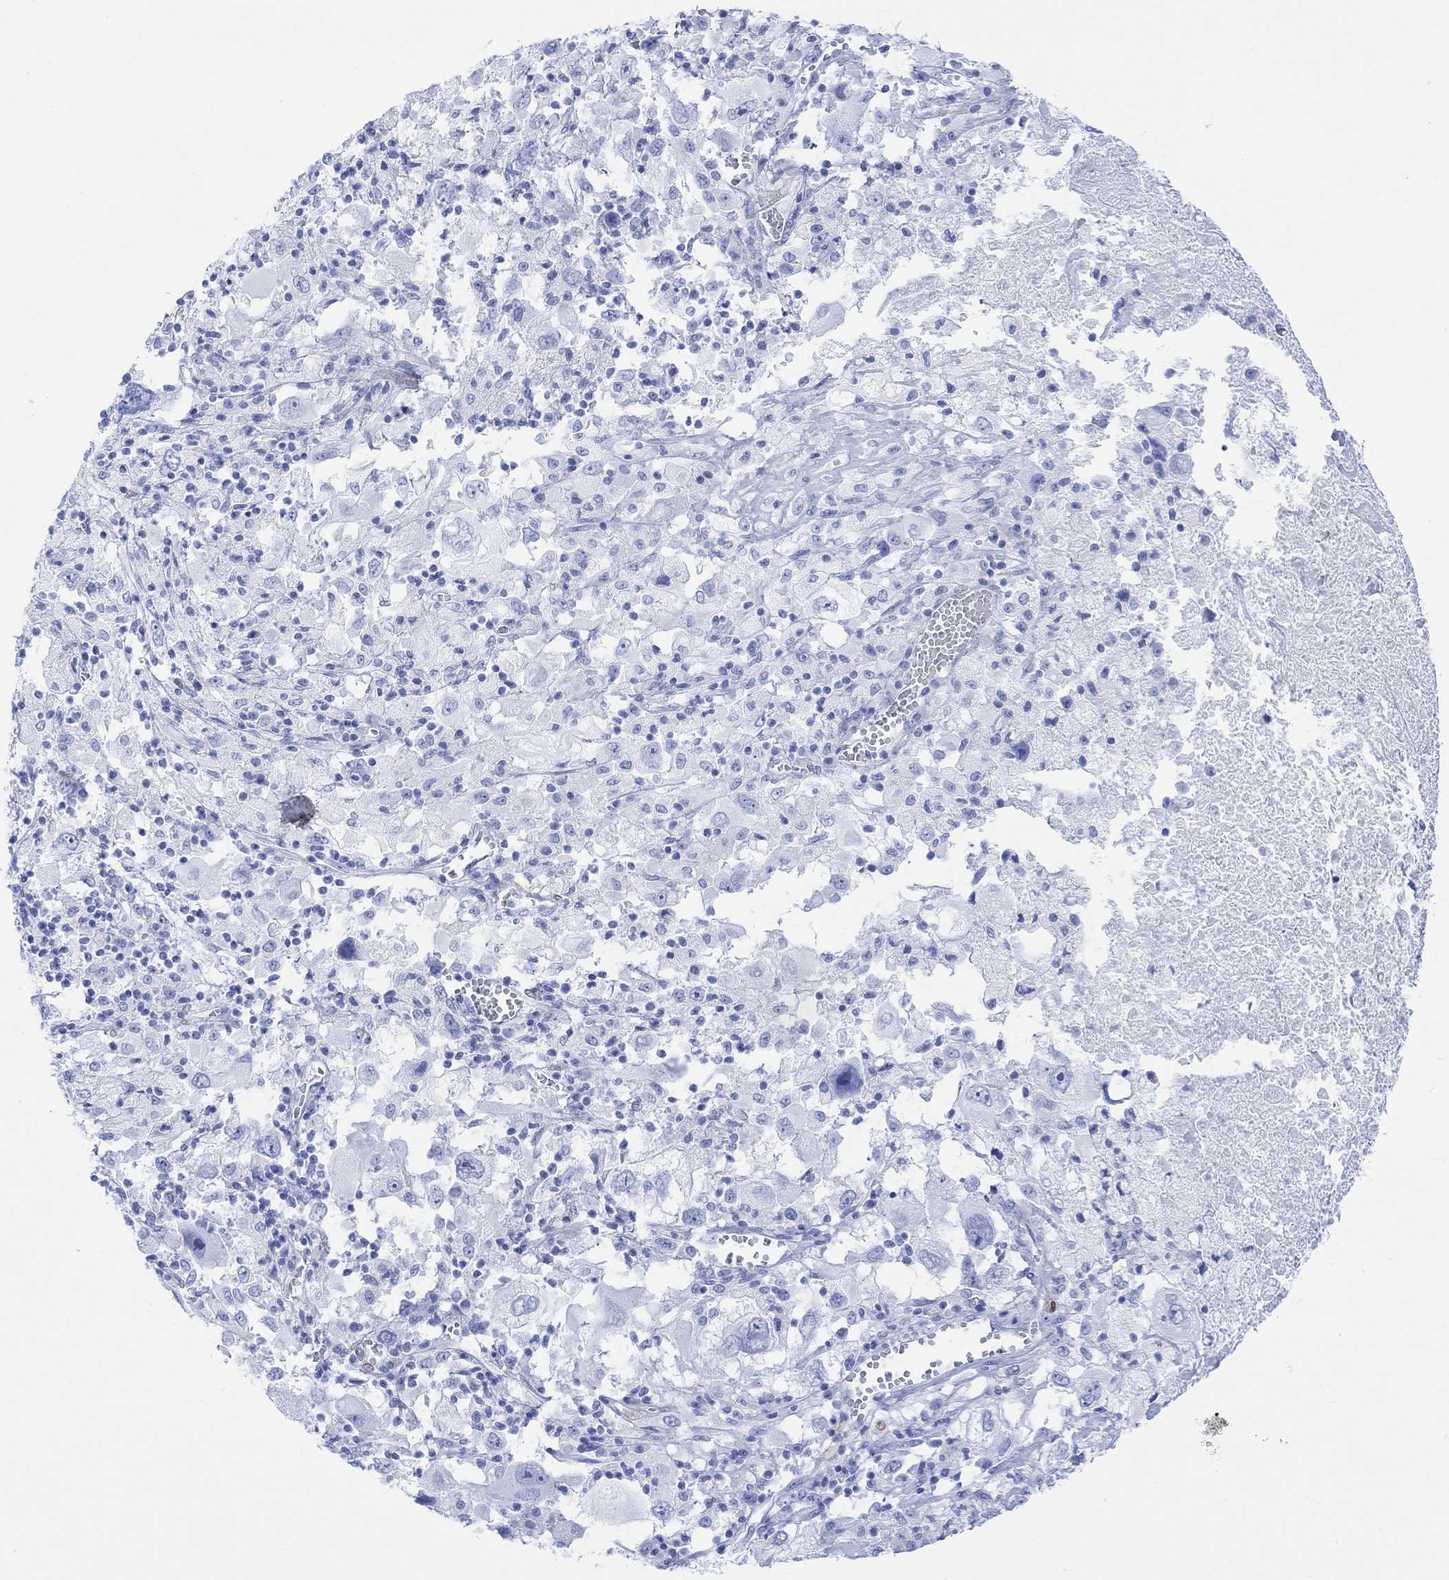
{"staining": {"intensity": "negative", "quantity": "none", "location": "none"}, "tissue": "melanoma", "cell_type": "Tumor cells", "image_type": "cancer", "snomed": [{"axis": "morphology", "description": "Malignant melanoma, Metastatic site"}, {"axis": "topography", "description": "Soft tissue"}], "caption": "The histopathology image shows no significant positivity in tumor cells of melanoma.", "gene": "TPPP3", "patient": {"sex": "male", "age": 50}}